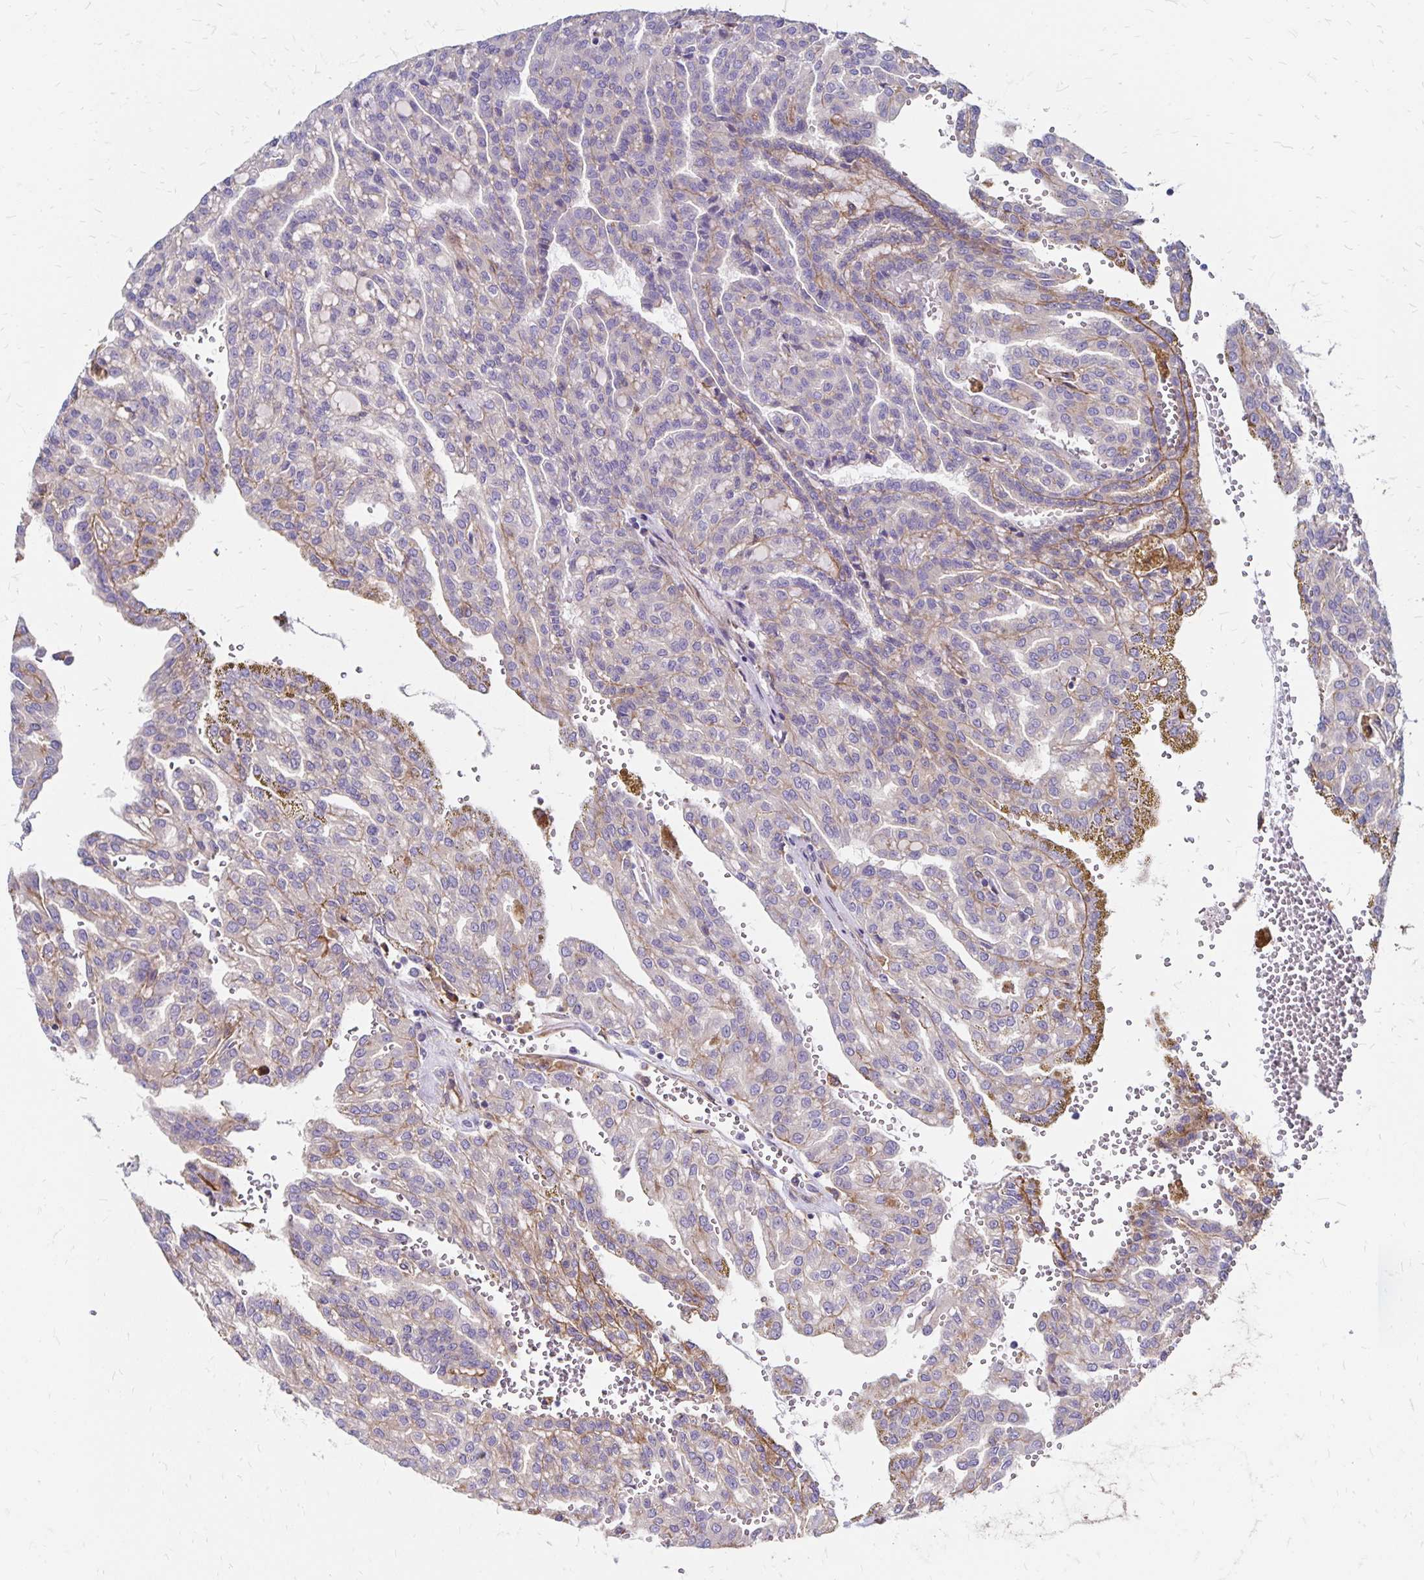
{"staining": {"intensity": "negative", "quantity": "none", "location": "none"}, "tissue": "renal cancer", "cell_type": "Tumor cells", "image_type": "cancer", "snomed": [{"axis": "morphology", "description": "Adenocarcinoma, NOS"}, {"axis": "topography", "description": "Kidney"}], "caption": "Protein analysis of renal adenocarcinoma shows no significant positivity in tumor cells.", "gene": "TNS3", "patient": {"sex": "male", "age": 63}}